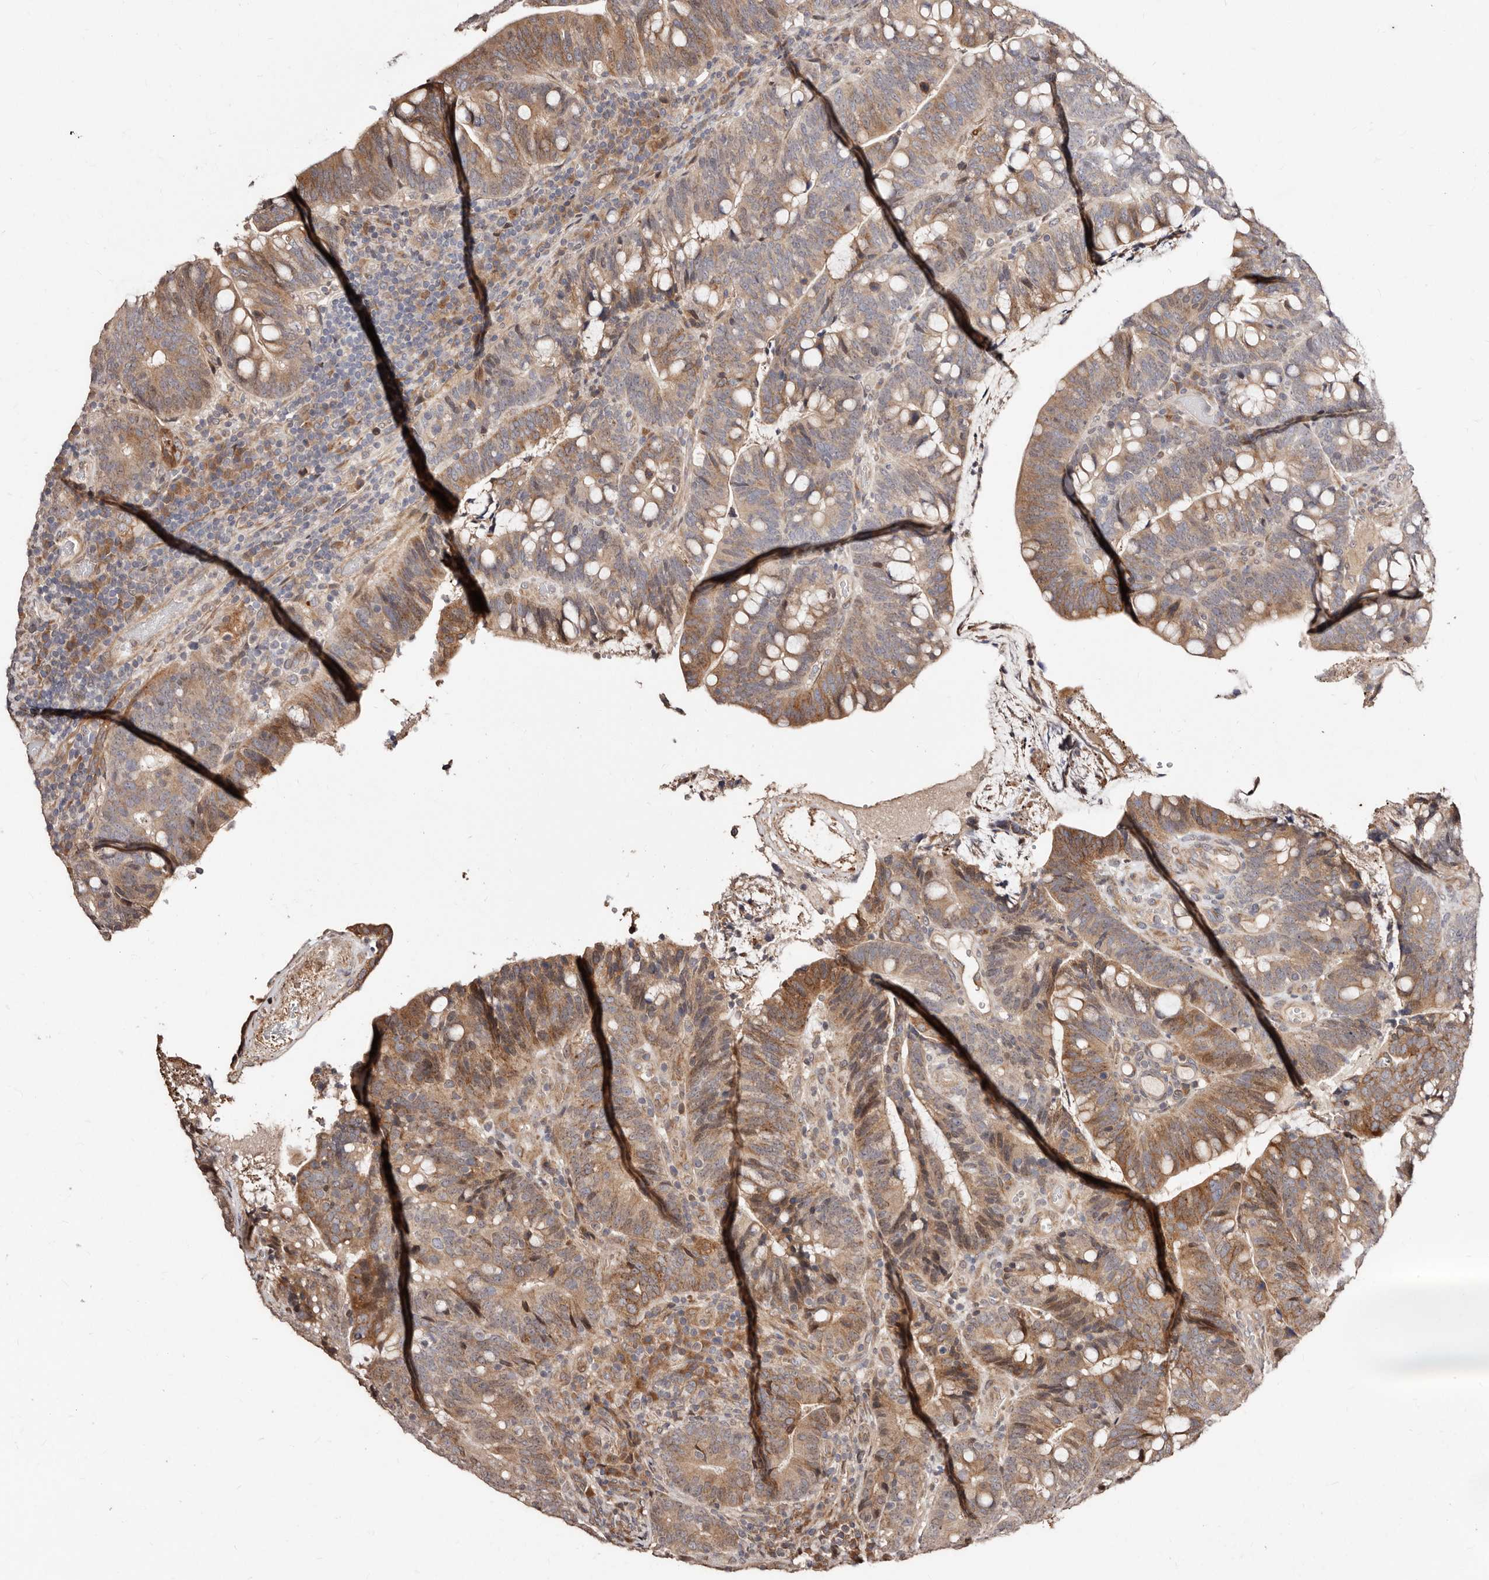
{"staining": {"intensity": "moderate", "quantity": "25%-75%", "location": "cytoplasmic/membranous"}, "tissue": "colorectal cancer", "cell_type": "Tumor cells", "image_type": "cancer", "snomed": [{"axis": "morphology", "description": "Adenocarcinoma, NOS"}, {"axis": "topography", "description": "Colon"}], "caption": "Colorectal cancer (adenocarcinoma) tissue displays moderate cytoplasmic/membranous staining in approximately 25%-75% of tumor cells, visualized by immunohistochemistry. (Brightfield microscopy of DAB IHC at high magnification).", "gene": "APOL6", "patient": {"sex": "female", "age": 66}}